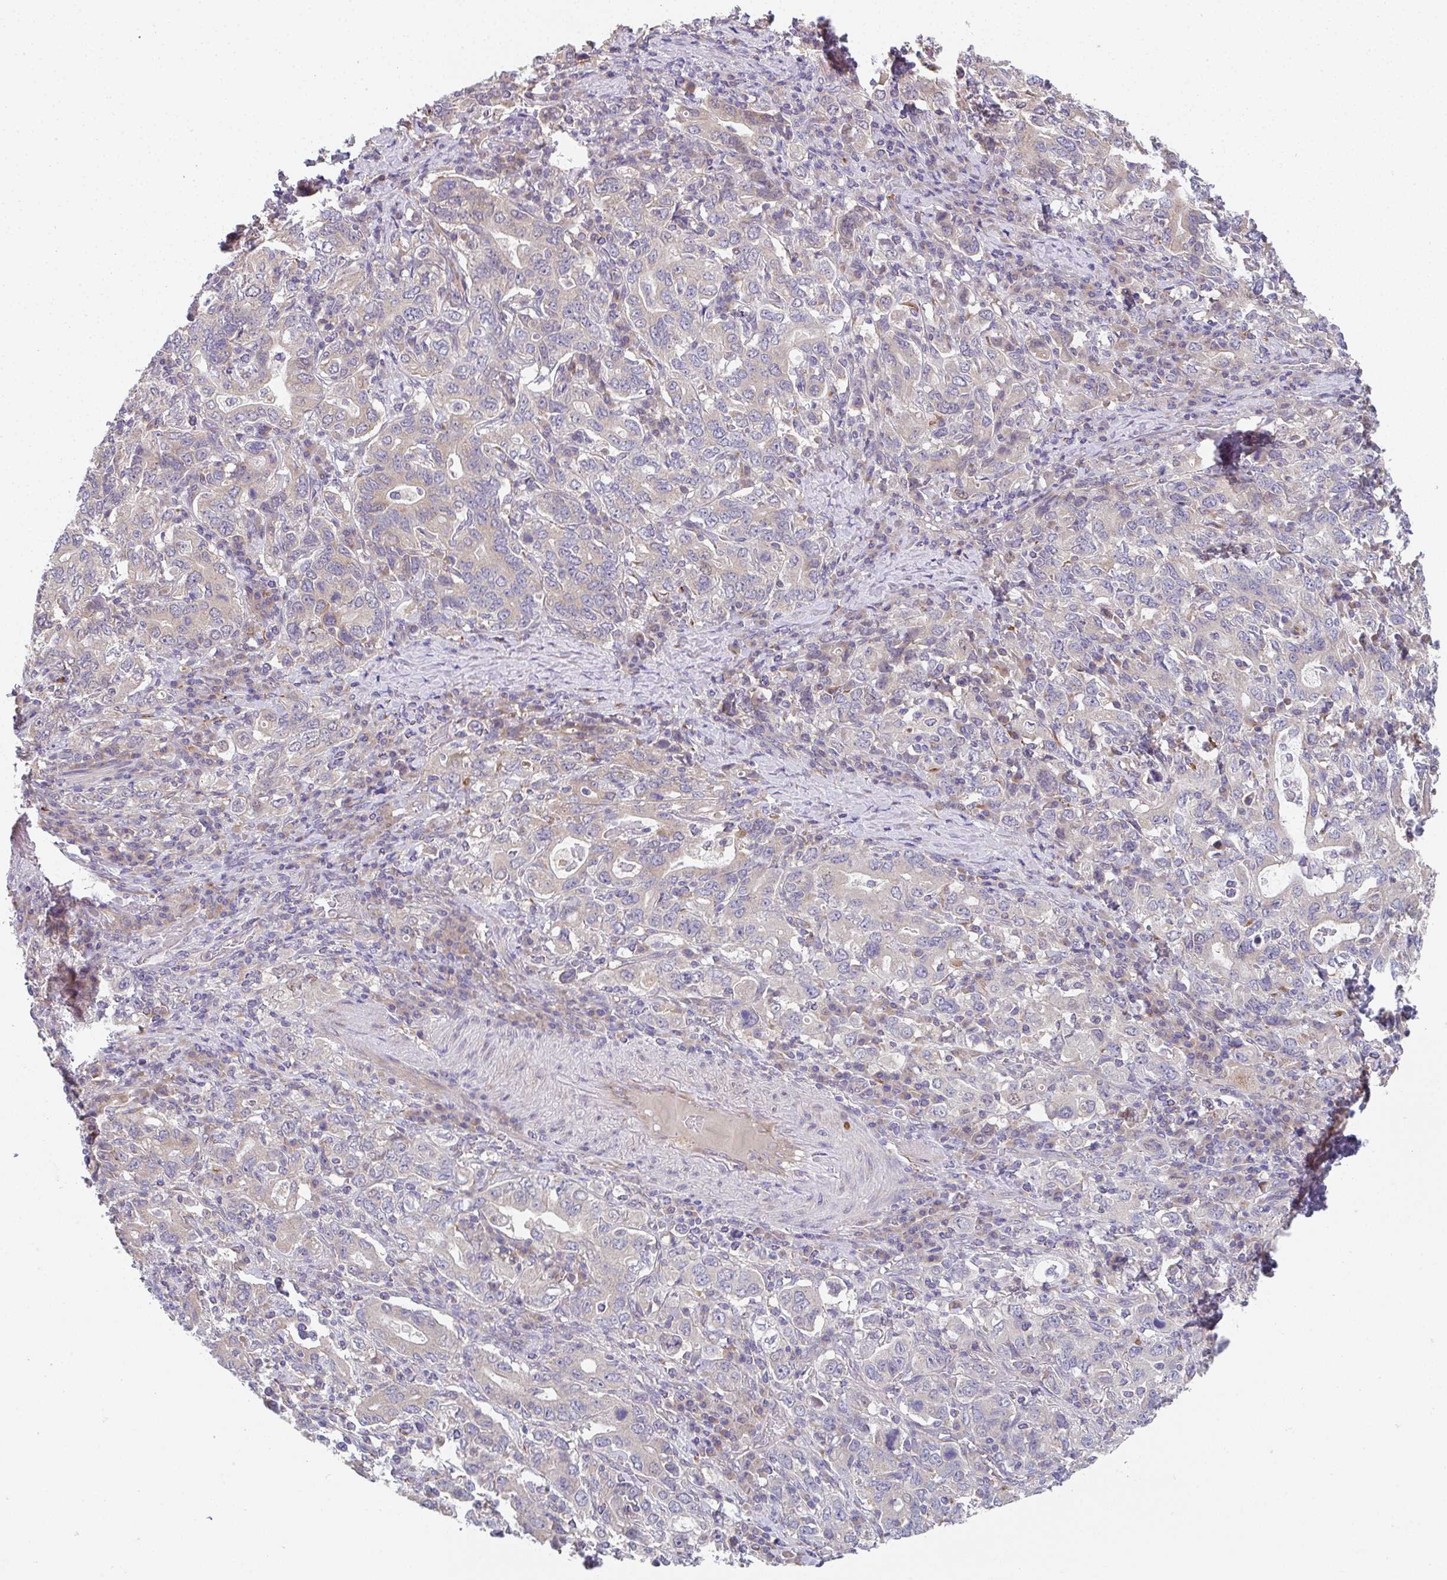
{"staining": {"intensity": "negative", "quantity": "none", "location": "none"}, "tissue": "stomach cancer", "cell_type": "Tumor cells", "image_type": "cancer", "snomed": [{"axis": "morphology", "description": "Adenocarcinoma, NOS"}, {"axis": "topography", "description": "Stomach, upper"}, {"axis": "topography", "description": "Stomach"}], "caption": "High magnification brightfield microscopy of stomach adenocarcinoma stained with DAB (3,3'-diaminobenzidine) (brown) and counterstained with hematoxylin (blue): tumor cells show no significant positivity.", "gene": "TSPAN31", "patient": {"sex": "male", "age": 62}}